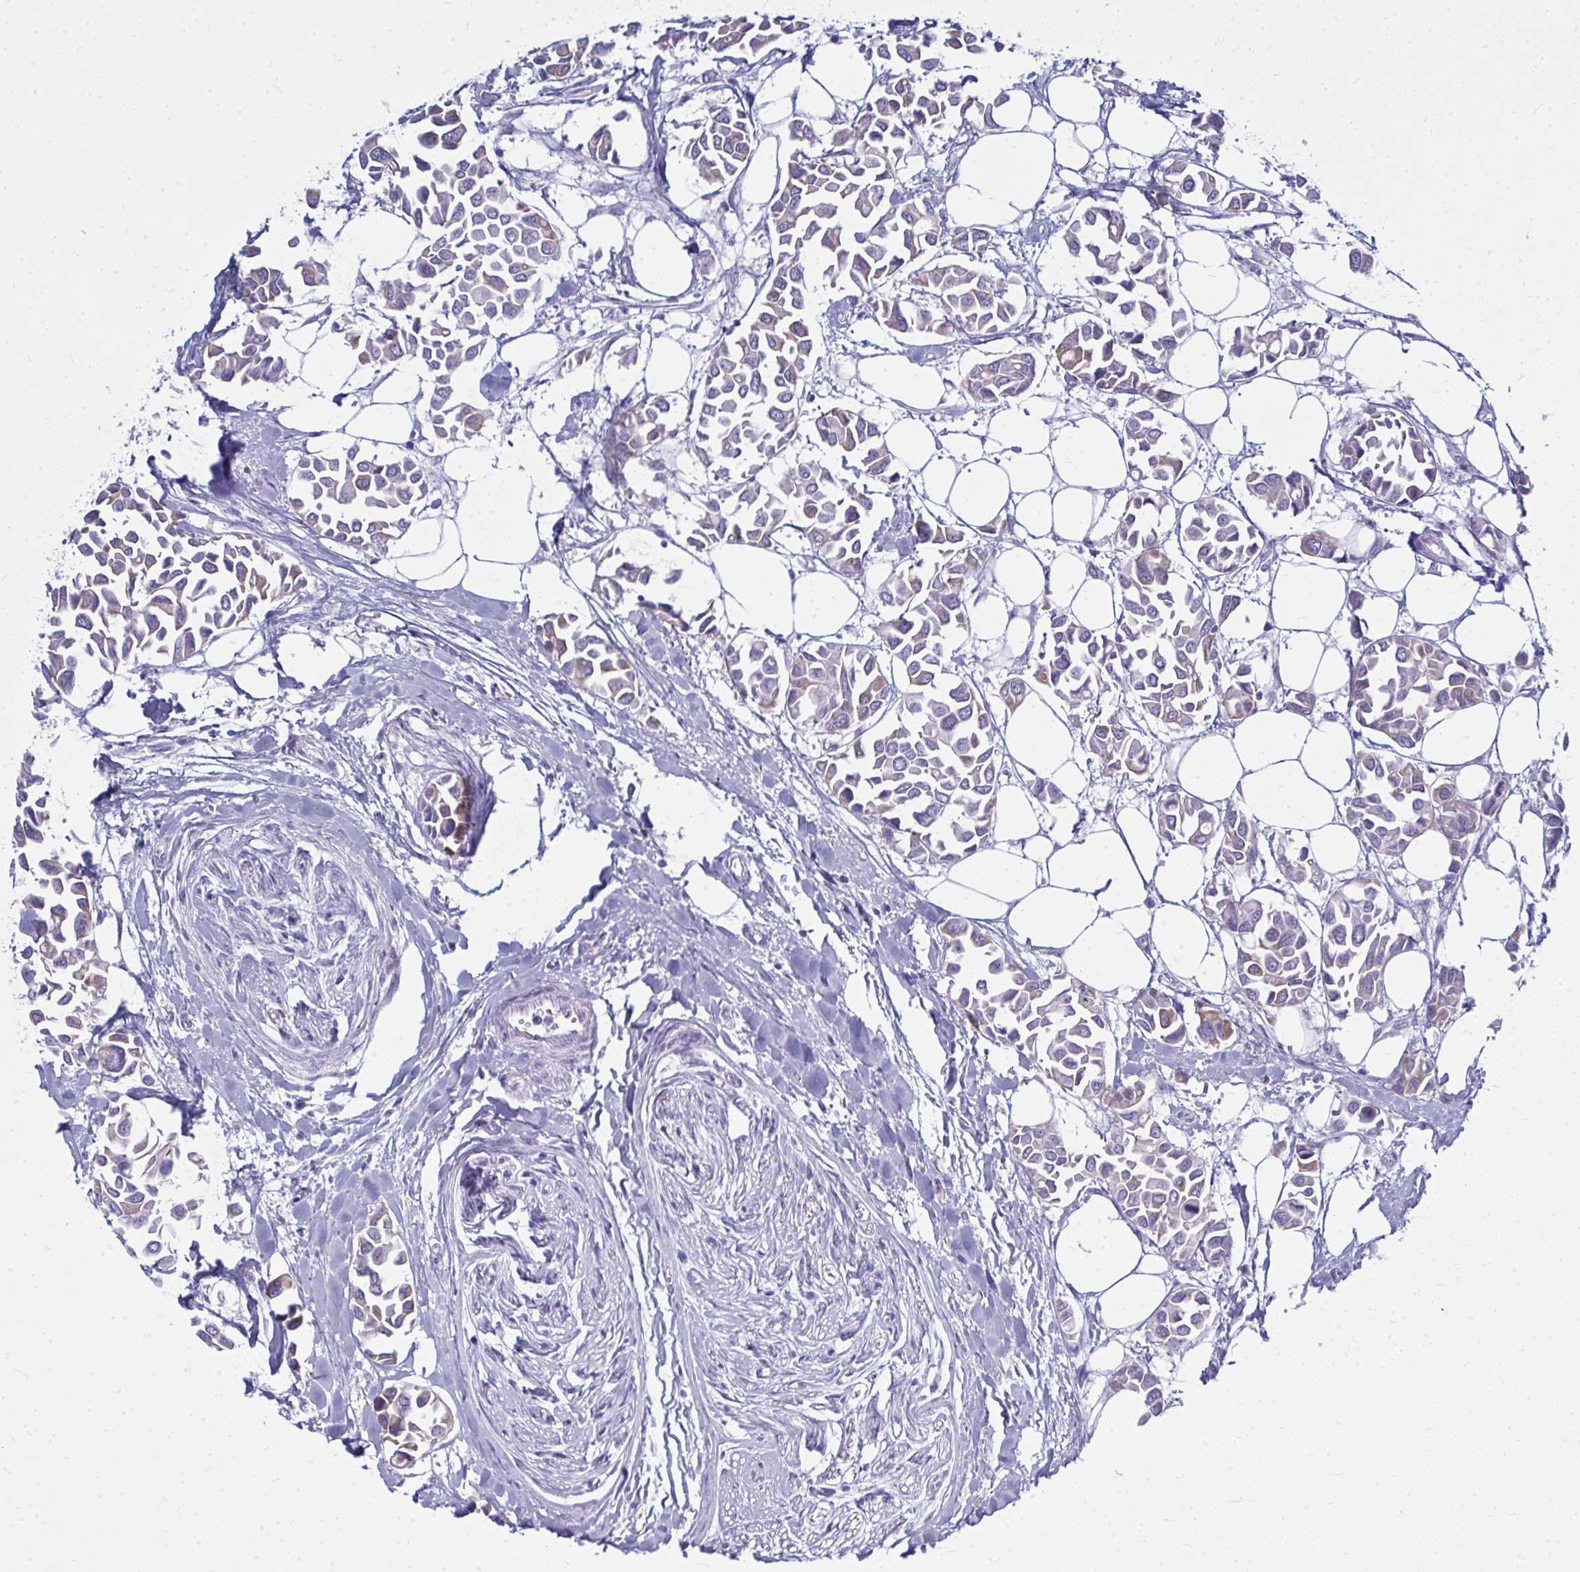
{"staining": {"intensity": "negative", "quantity": "none", "location": "none"}, "tissue": "breast cancer", "cell_type": "Tumor cells", "image_type": "cancer", "snomed": [{"axis": "morphology", "description": "Duct carcinoma"}, {"axis": "topography", "description": "Breast"}], "caption": "Immunohistochemistry (IHC) of human breast cancer (infiltrating ductal carcinoma) reveals no expression in tumor cells.", "gene": "QDPR", "patient": {"sex": "female", "age": 54}}